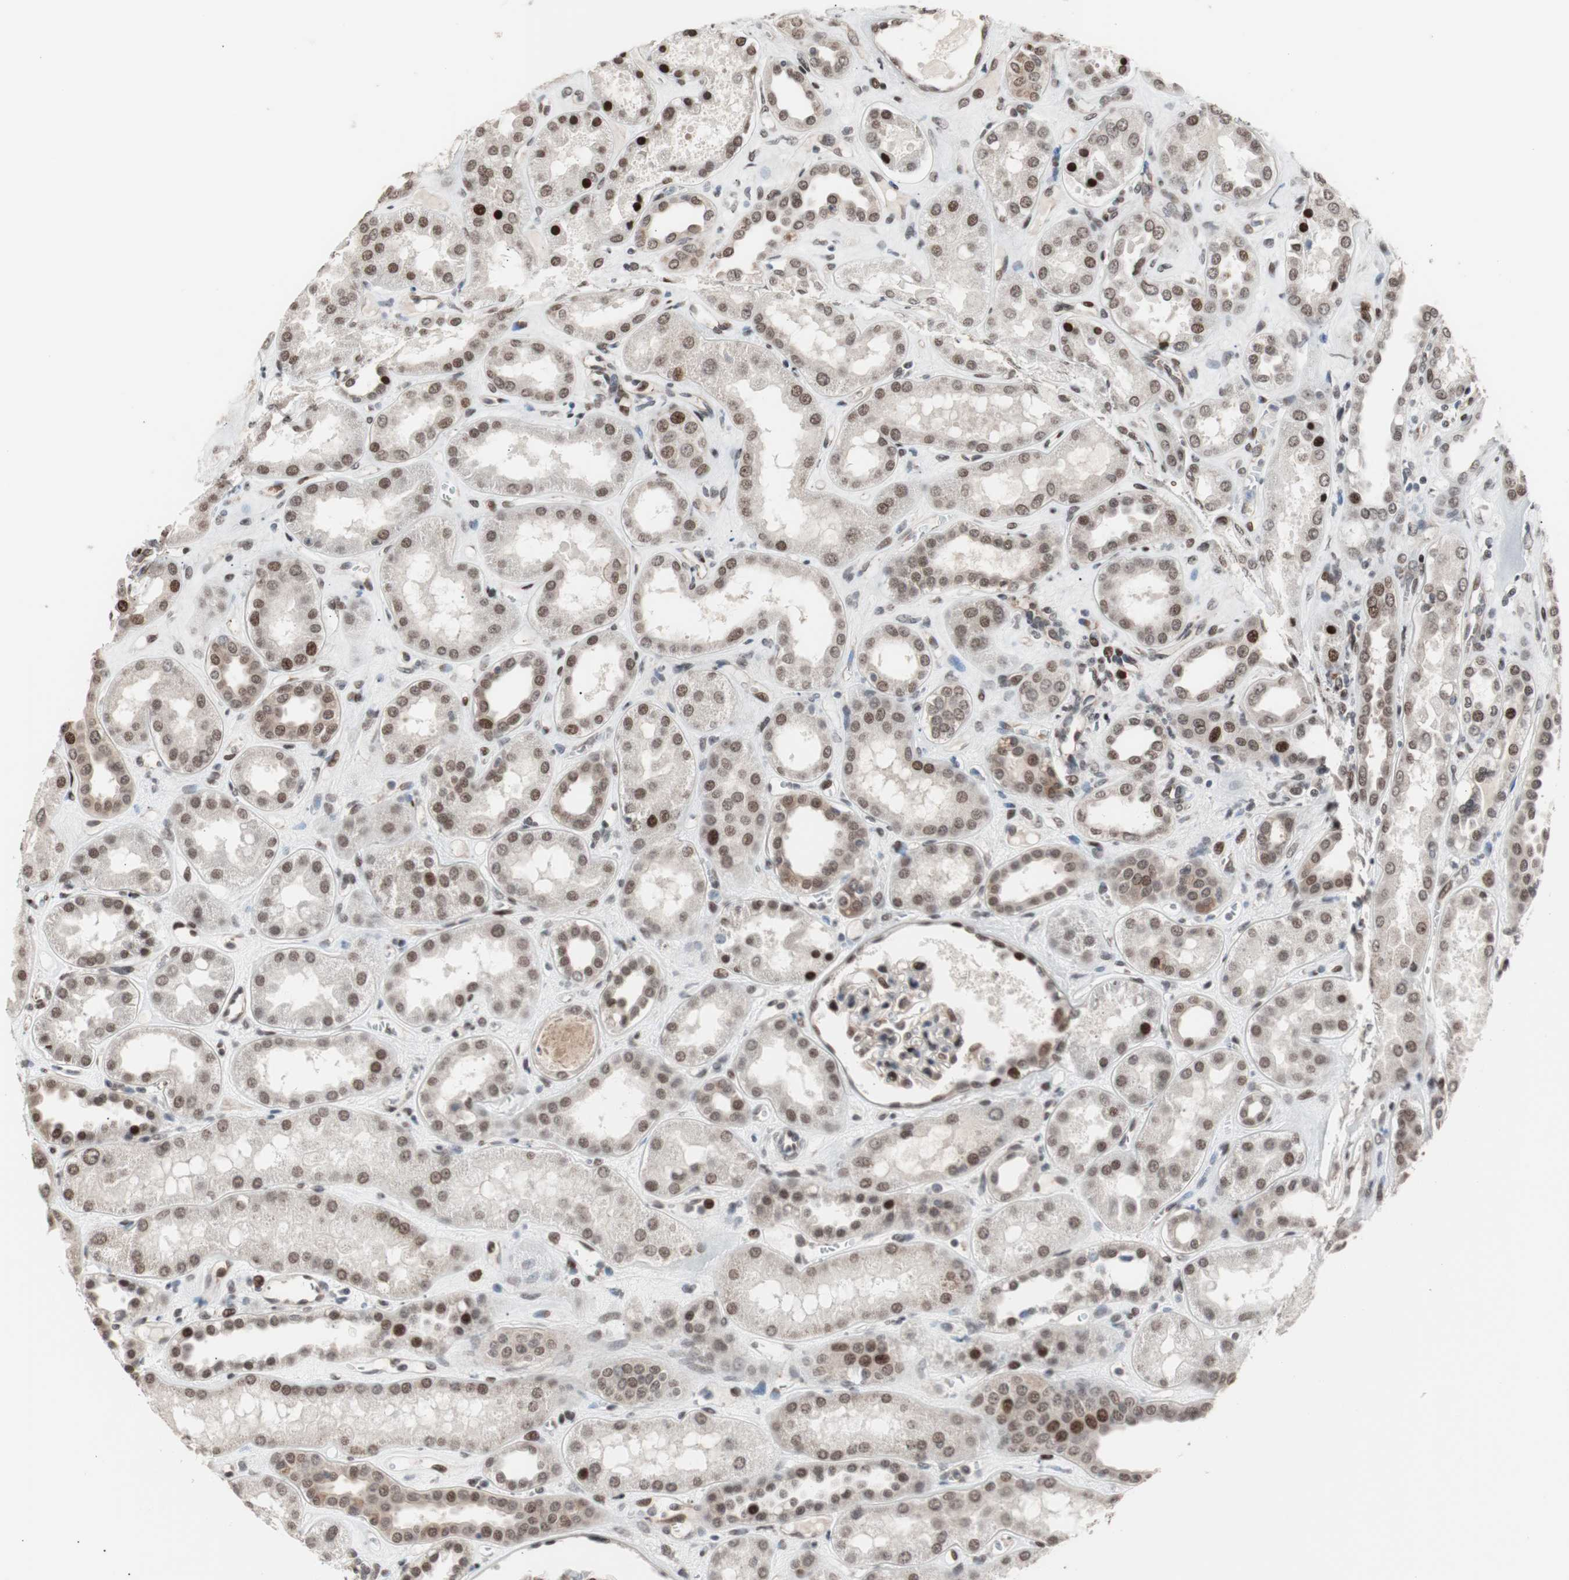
{"staining": {"intensity": "moderate", "quantity": ">75%", "location": "nuclear"}, "tissue": "kidney", "cell_type": "Cells in glomeruli", "image_type": "normal", "snomed": [{"axis": "morphology", "description": "Normal tissue, NOS"}, {"axis": "topography", "description": "Kidney"}], "caption": "Immunohistochemical staining of benign human kidney shows >75% levels of moderate nuclear protein expression in about >75% of cells in glomeruli.", "gene": "POGZ", "patient": {"sex": "male", "age": 59}}